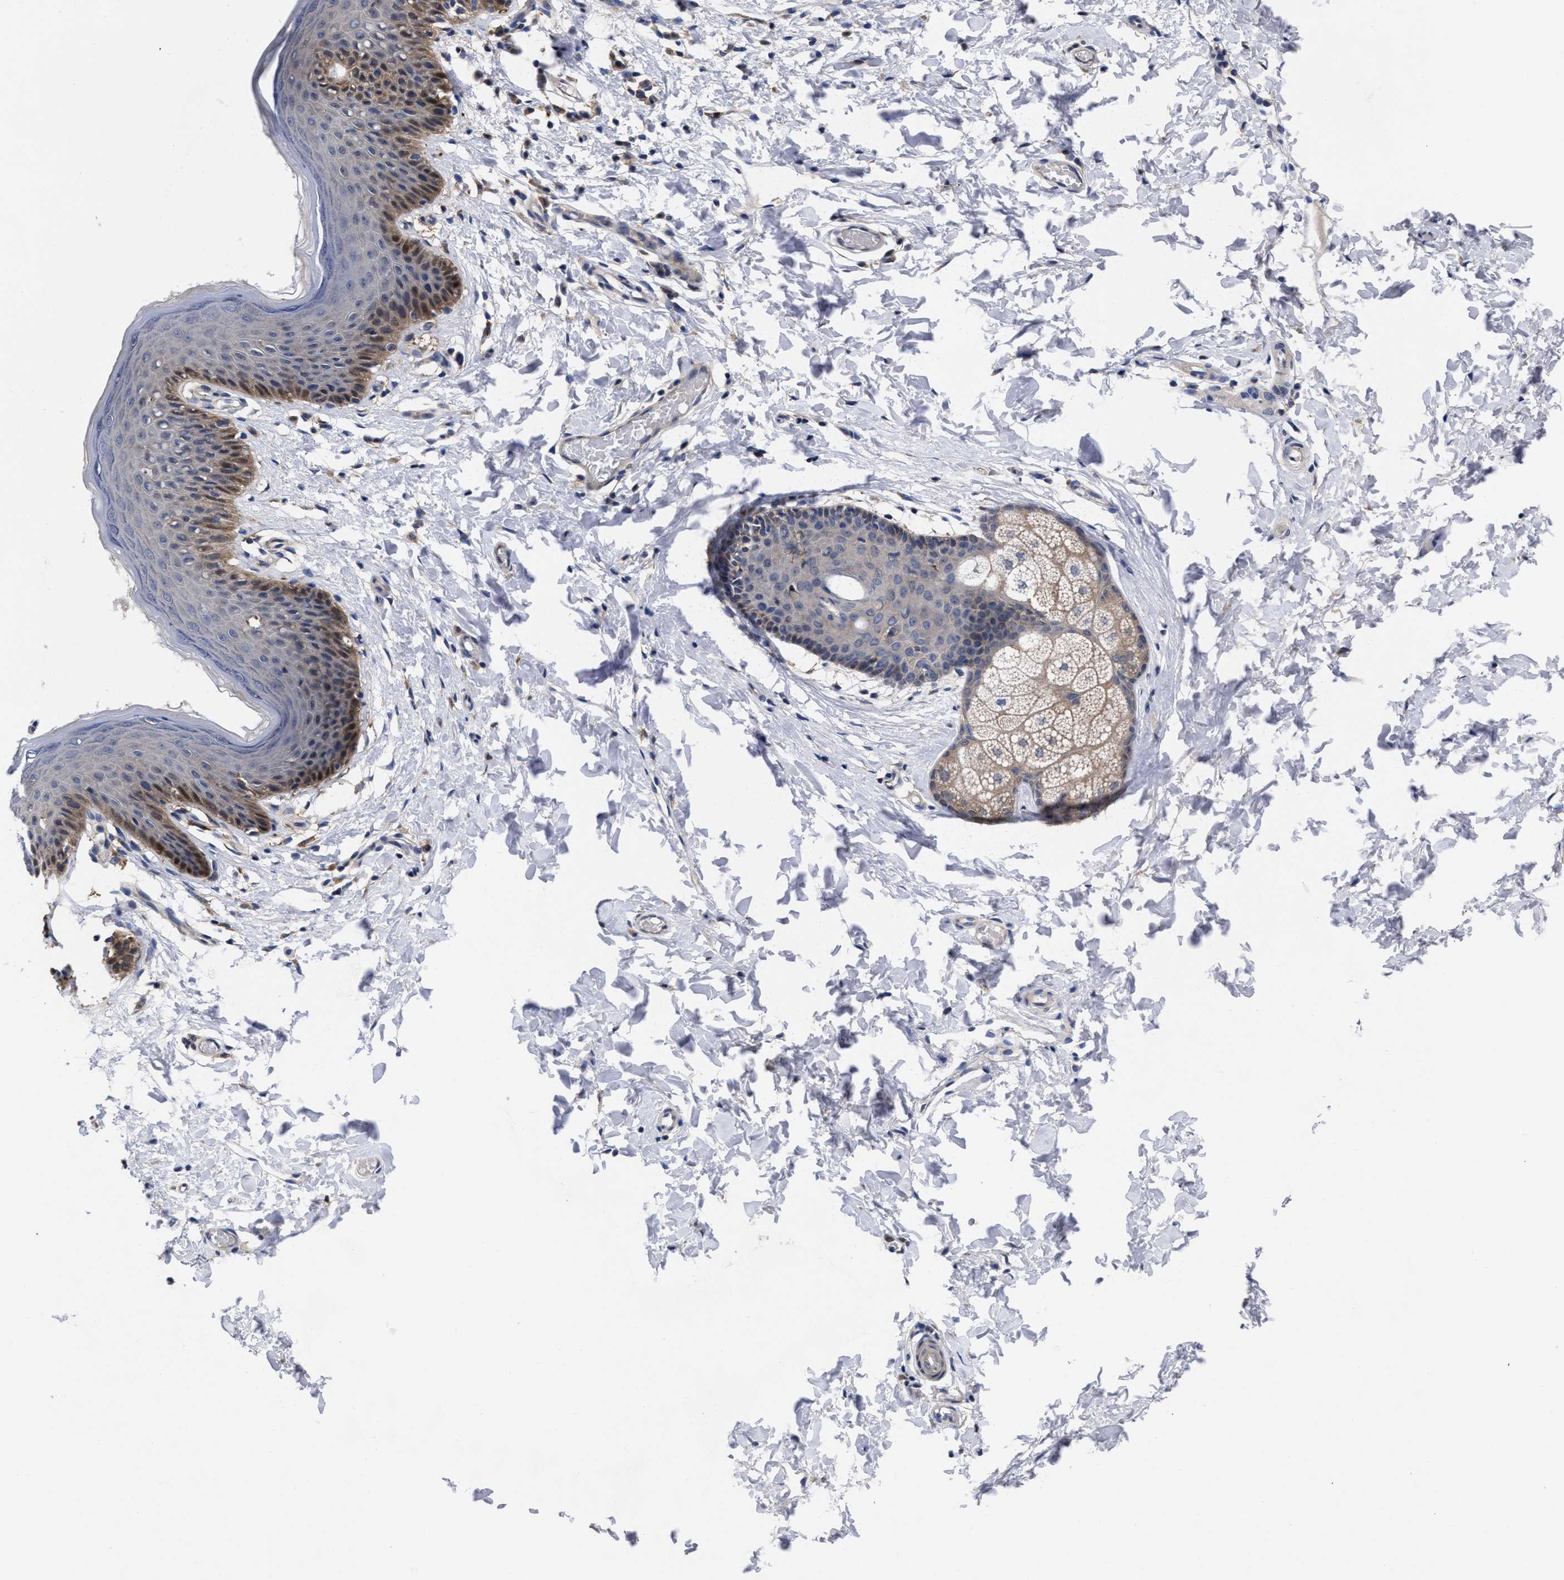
{"staining": {"intensity": "moderate", "quantity": "<25%", "location": "cytoplasmic/membranous"}, "tissue": "skin", "cell_type": "Epidermal cells", "image_type": "normal", "snomed": [{"axis": "morphology", "description": "Normal tissue, NOS"}, {"axis": "topography", "description": "Vulva"}], "caption": "DAB (3,3'-diaminobenzidine) immunohistochemical staining of unremarkable skin exhibits moderate cytoplasmic/membranous protein expression in about <25% of epidermal cells. (DAB (3,3'-diaminobenzidine) = brown stain, brightfield microscopy at high magnification).", "gene": "TXNDC17", "patient": {"sex": "female", "age": 66}}